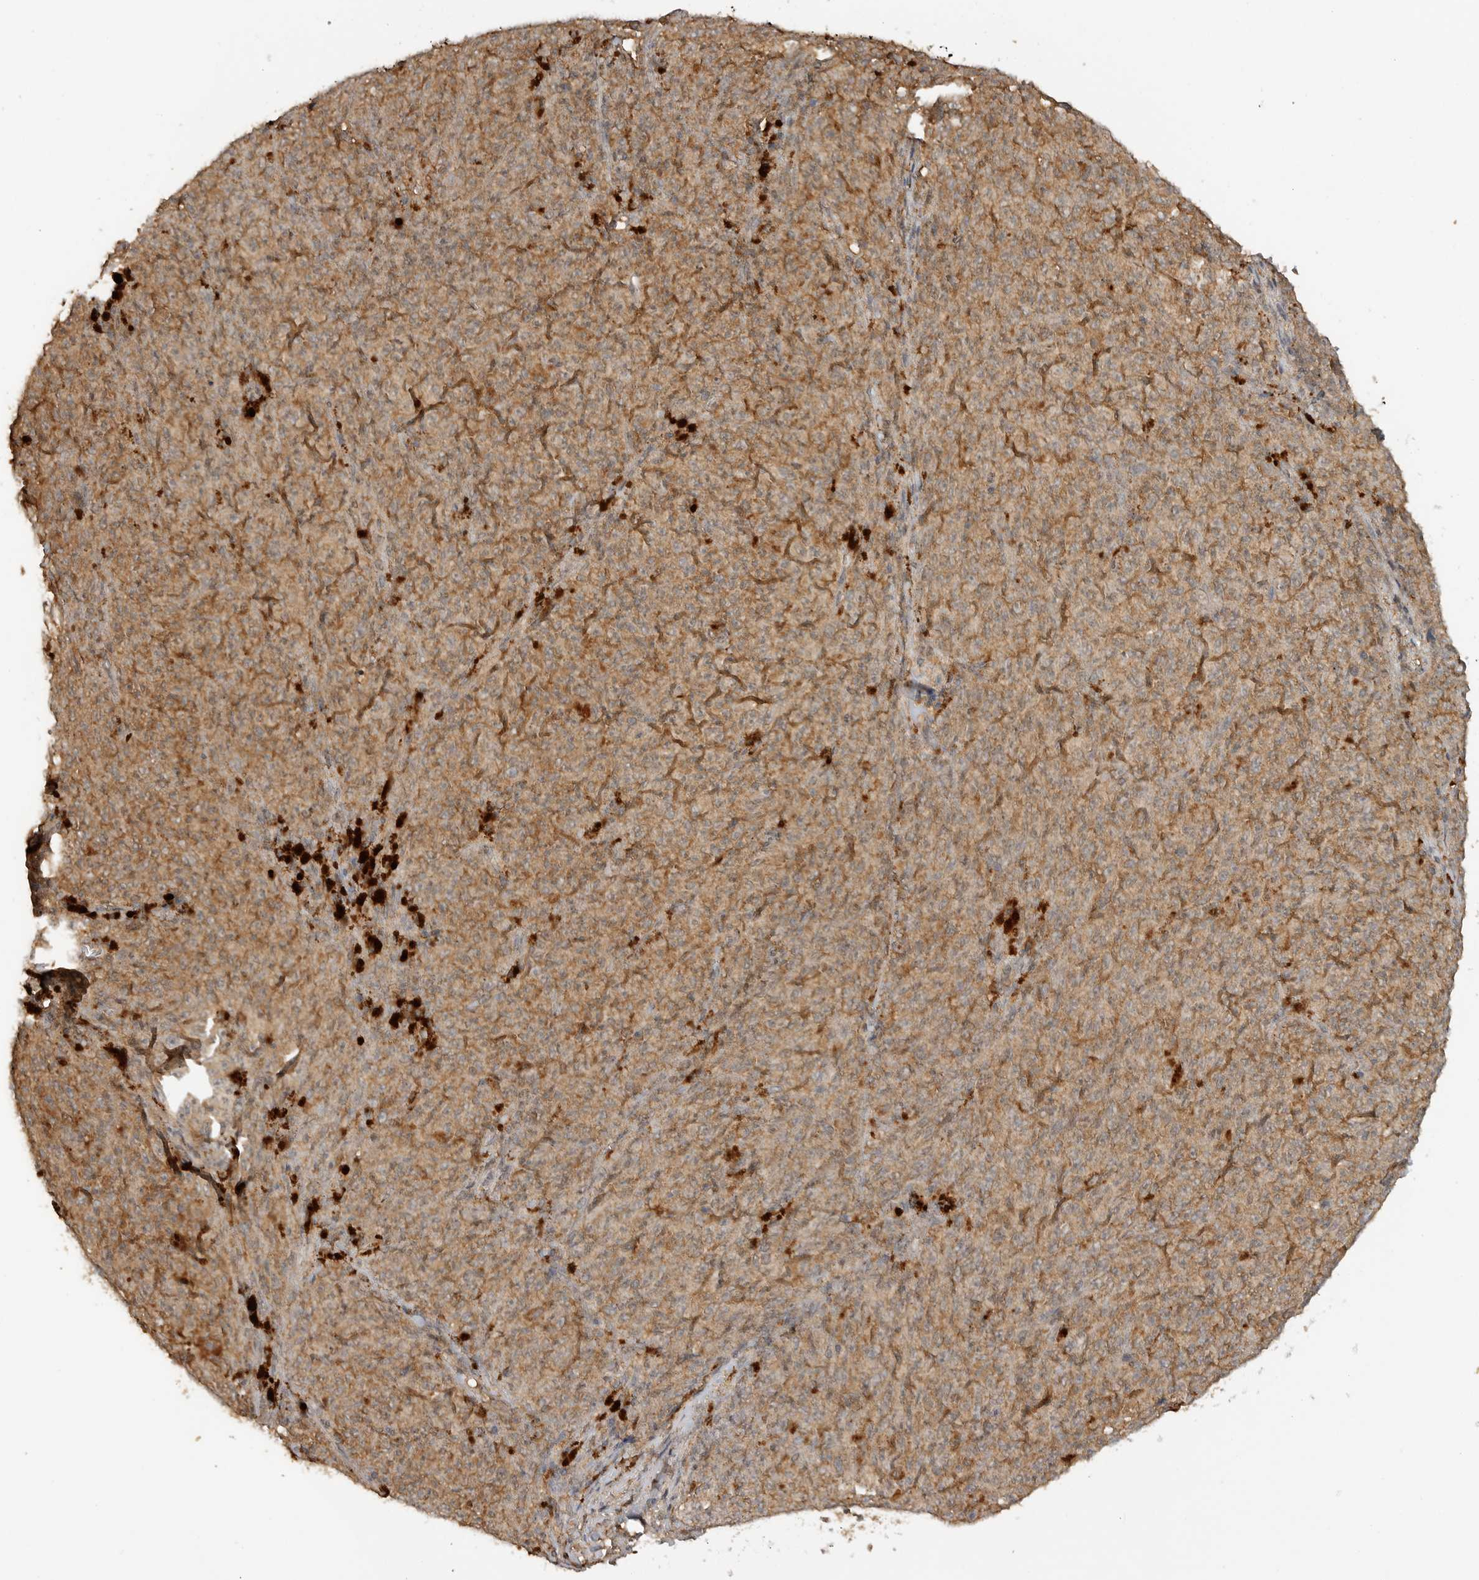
{"staining": {"intensity": "moderate", "quantity": ">75%", "location": "cytoplasmic/membranous,nuclear"}, "tissue": "melanoma", "cell_type": "Tumor cells", "image_type": "cancer", "snomed": [{"axis": "morphology", "description": "Malignant melanoma, NOS"}, {"axis": "topography", "description": "Skin"}], "caption": "The histopathology image reveals immunohistochemical staining of malignant melanoma. There is moderate cytoplasmic/membranous and nuclear positivity is identified in approximately >75% of tumor cells.", "gene": "ICOSLG", "patient": {"sex": "female", "age": 82}}